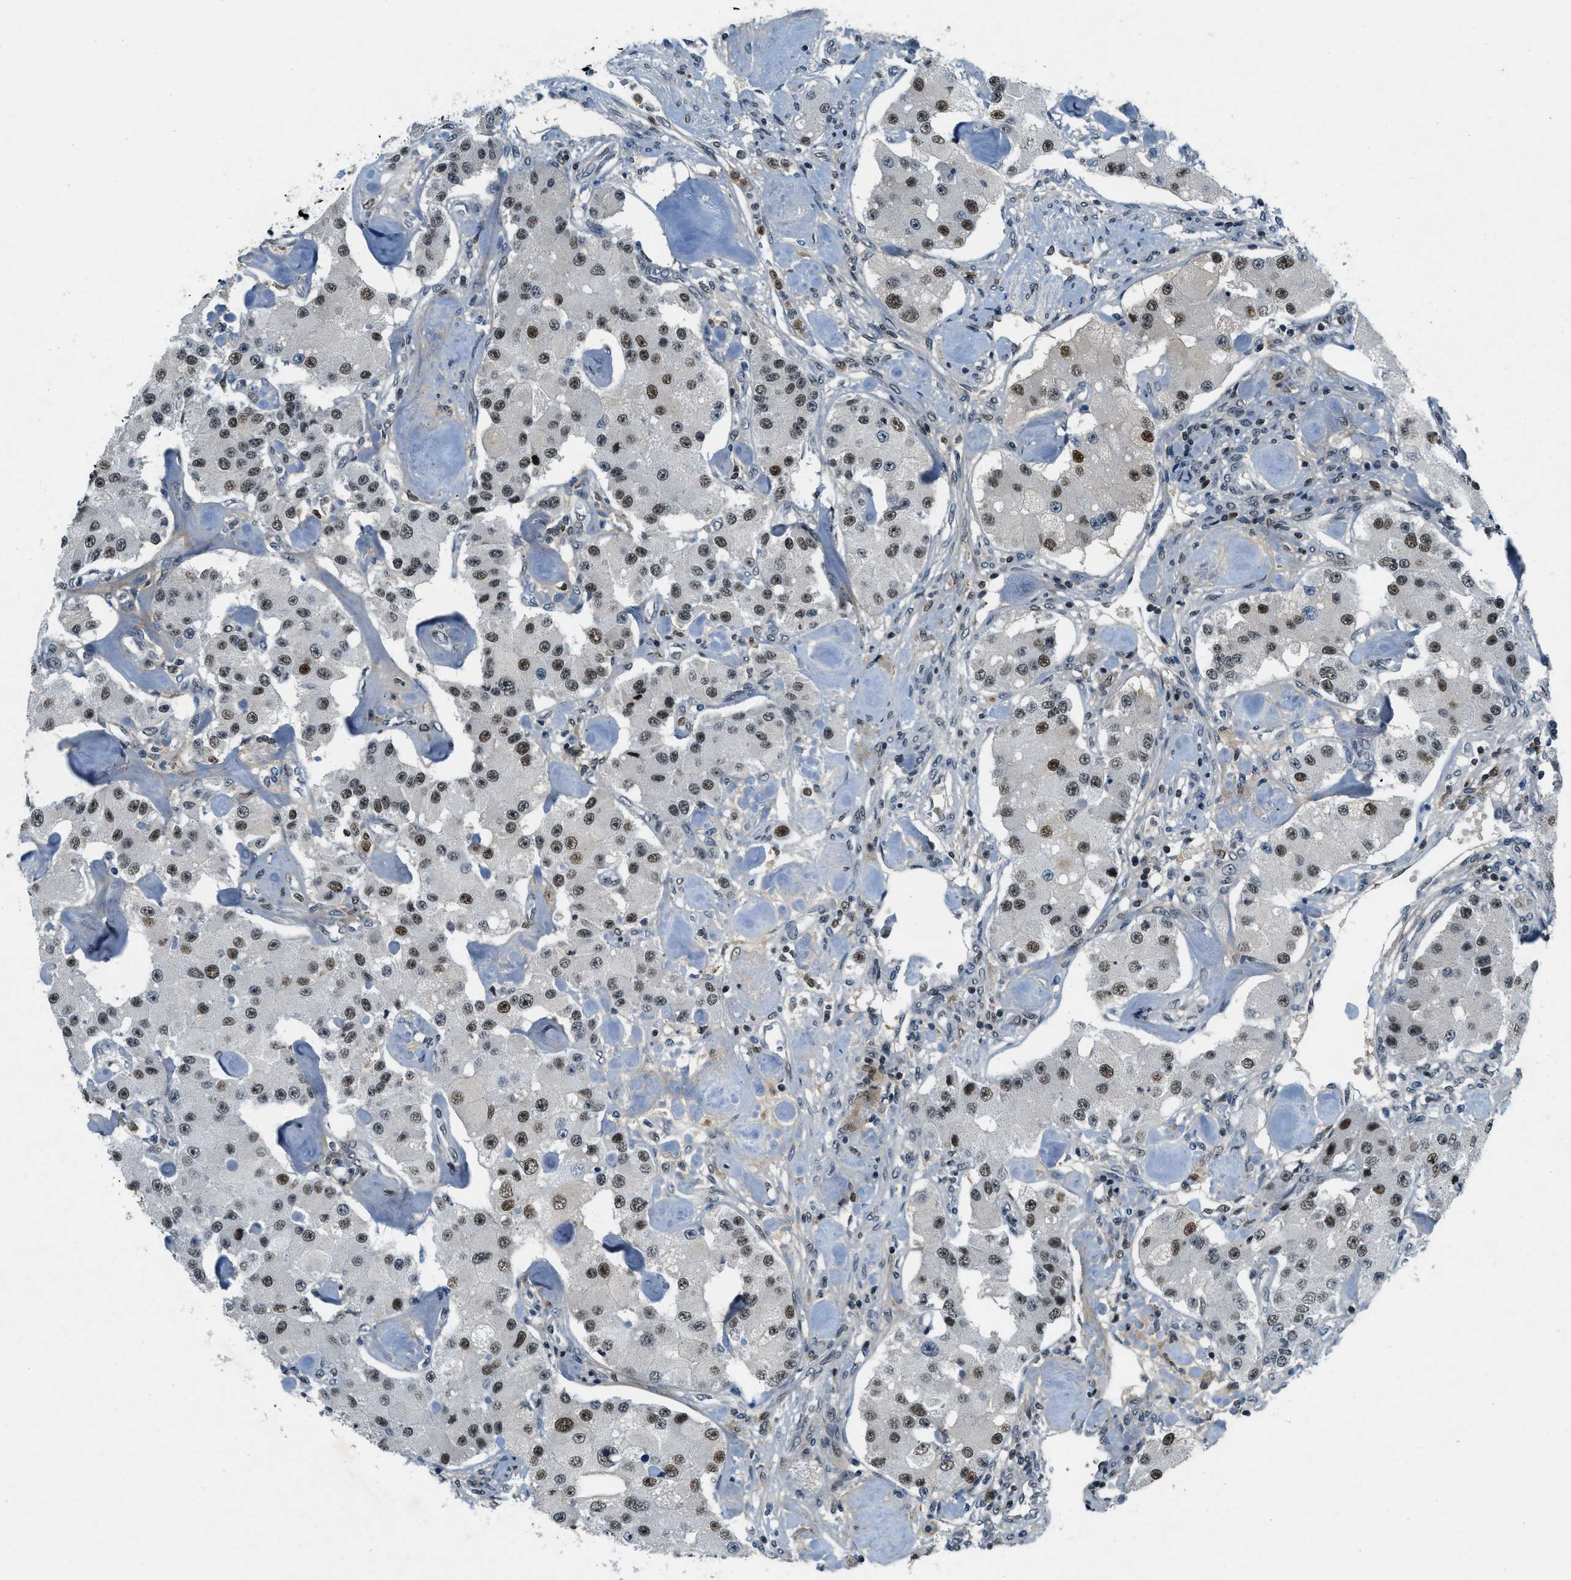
{"staining": {"intensity": "moderate", "quantity": ">75%", "location": "nuclear"}, "tissue": "carcinoid", "cell_type": "Tumor cells", "image_type": "cancer", "snomed": [{"axis": "morphology", "description": "Carcinoid, malignant, NOS"}, {"axis": "topography", "description": "Pancreas"}], "caption": "A photomicrograph of carcinoid stained for a protein reveals moderate nuclear brown staining in tumor cells.", "gene": "OGFR", "patient": {"sex": "male", "age": 41}}